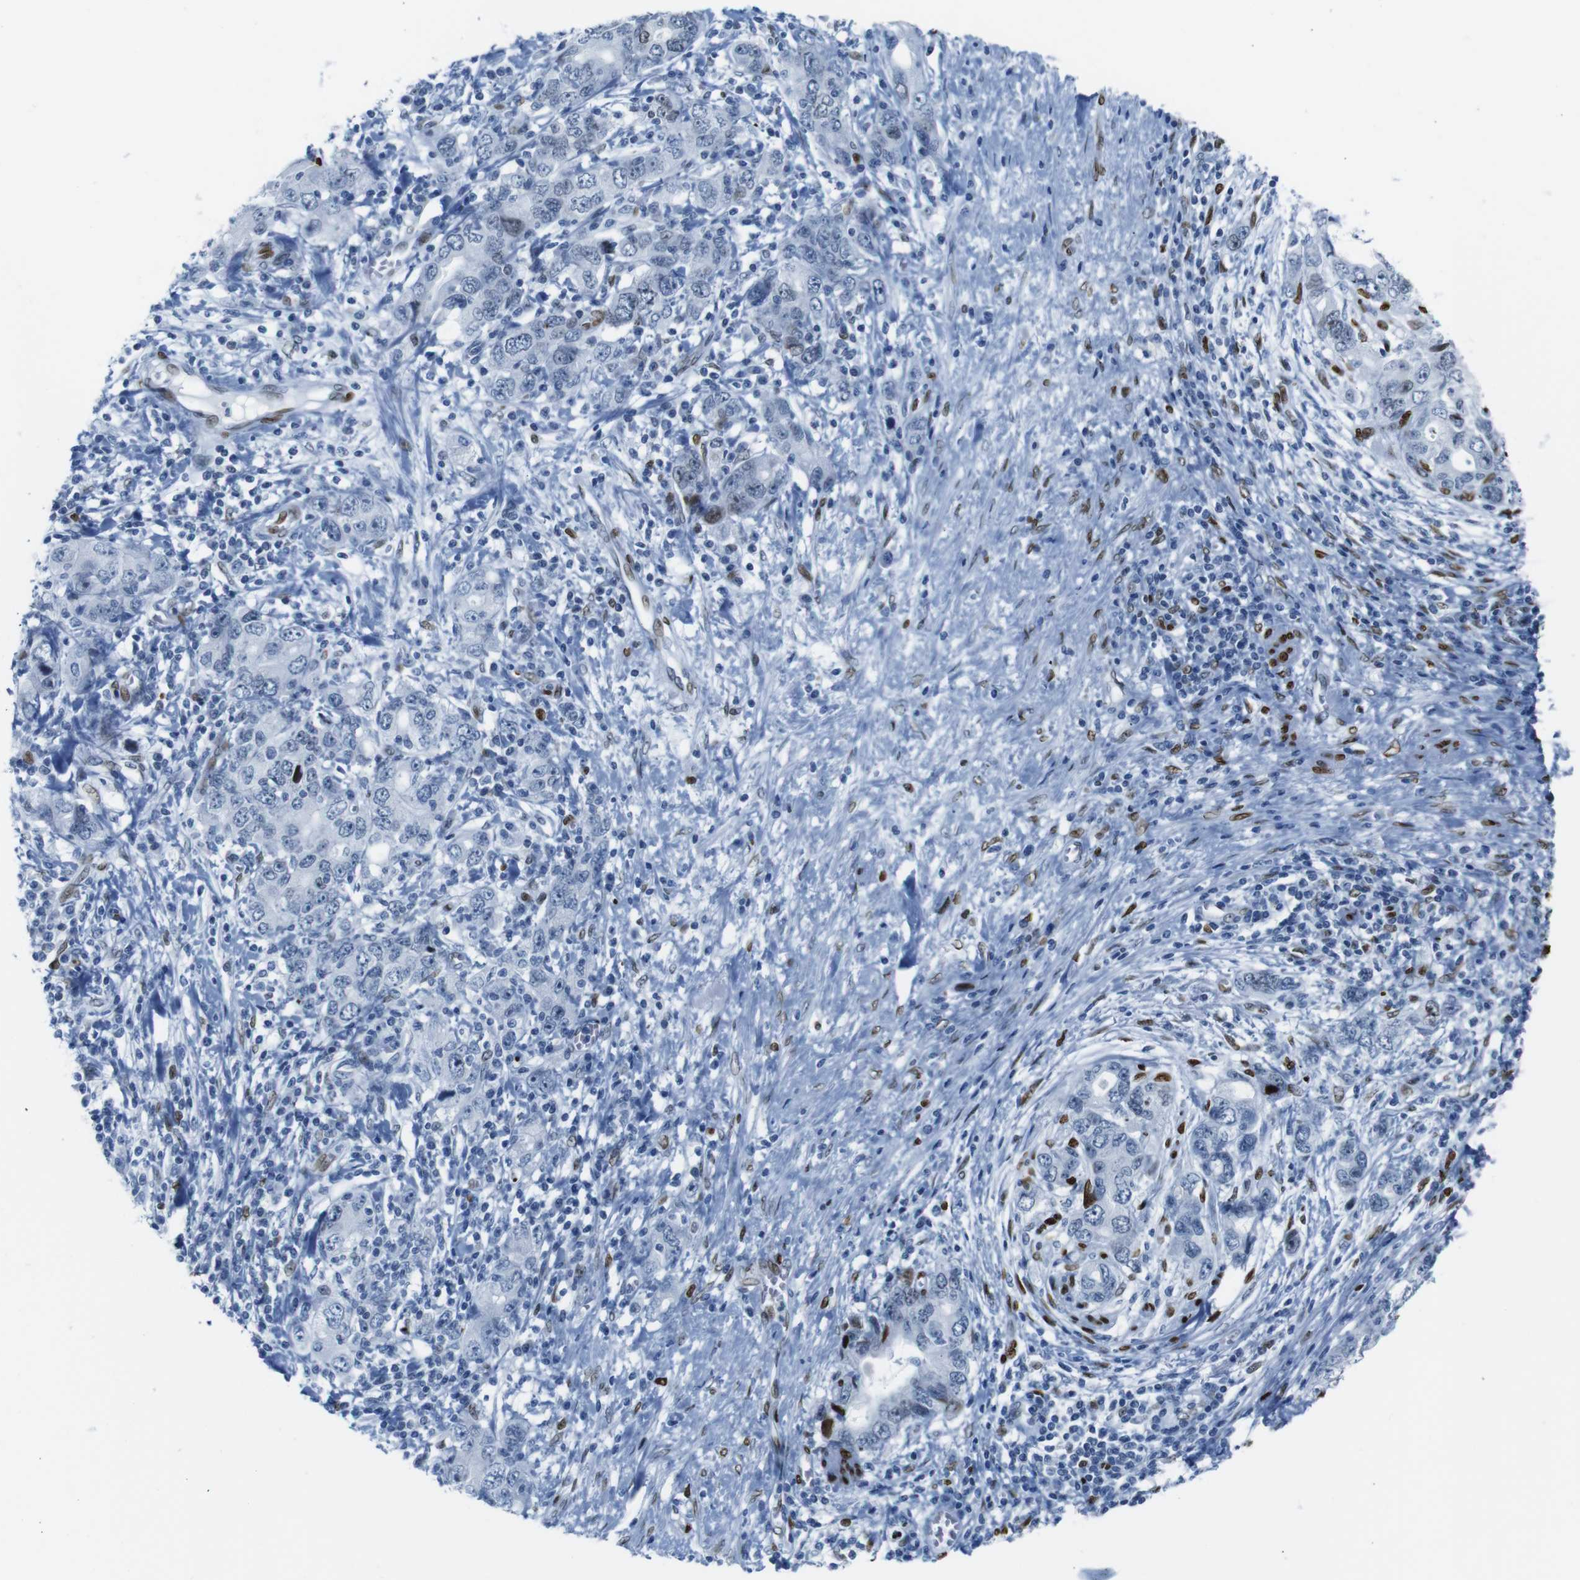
{"staining": {"intensity": "strong", "quantity": "<25%", "location": "nuclear"}, "tissue": "stomach cancer", "cell_type": "Tumor cells", "image_type": "cancer", "snomed": [{"axis": "morphology", "description": "Adenocarcinoma, NOS"}, {"axis": "topography", "description": "Stomach, lower"}], "caption": "High-power microscopy captured an IHC micrograph of adenocarcinoma (stomach), revealing strong nuclear staining in approximately <25% of tumor cells.", "gene": "NPIPB15", "patient": {"sex": "female", "age": 93}}